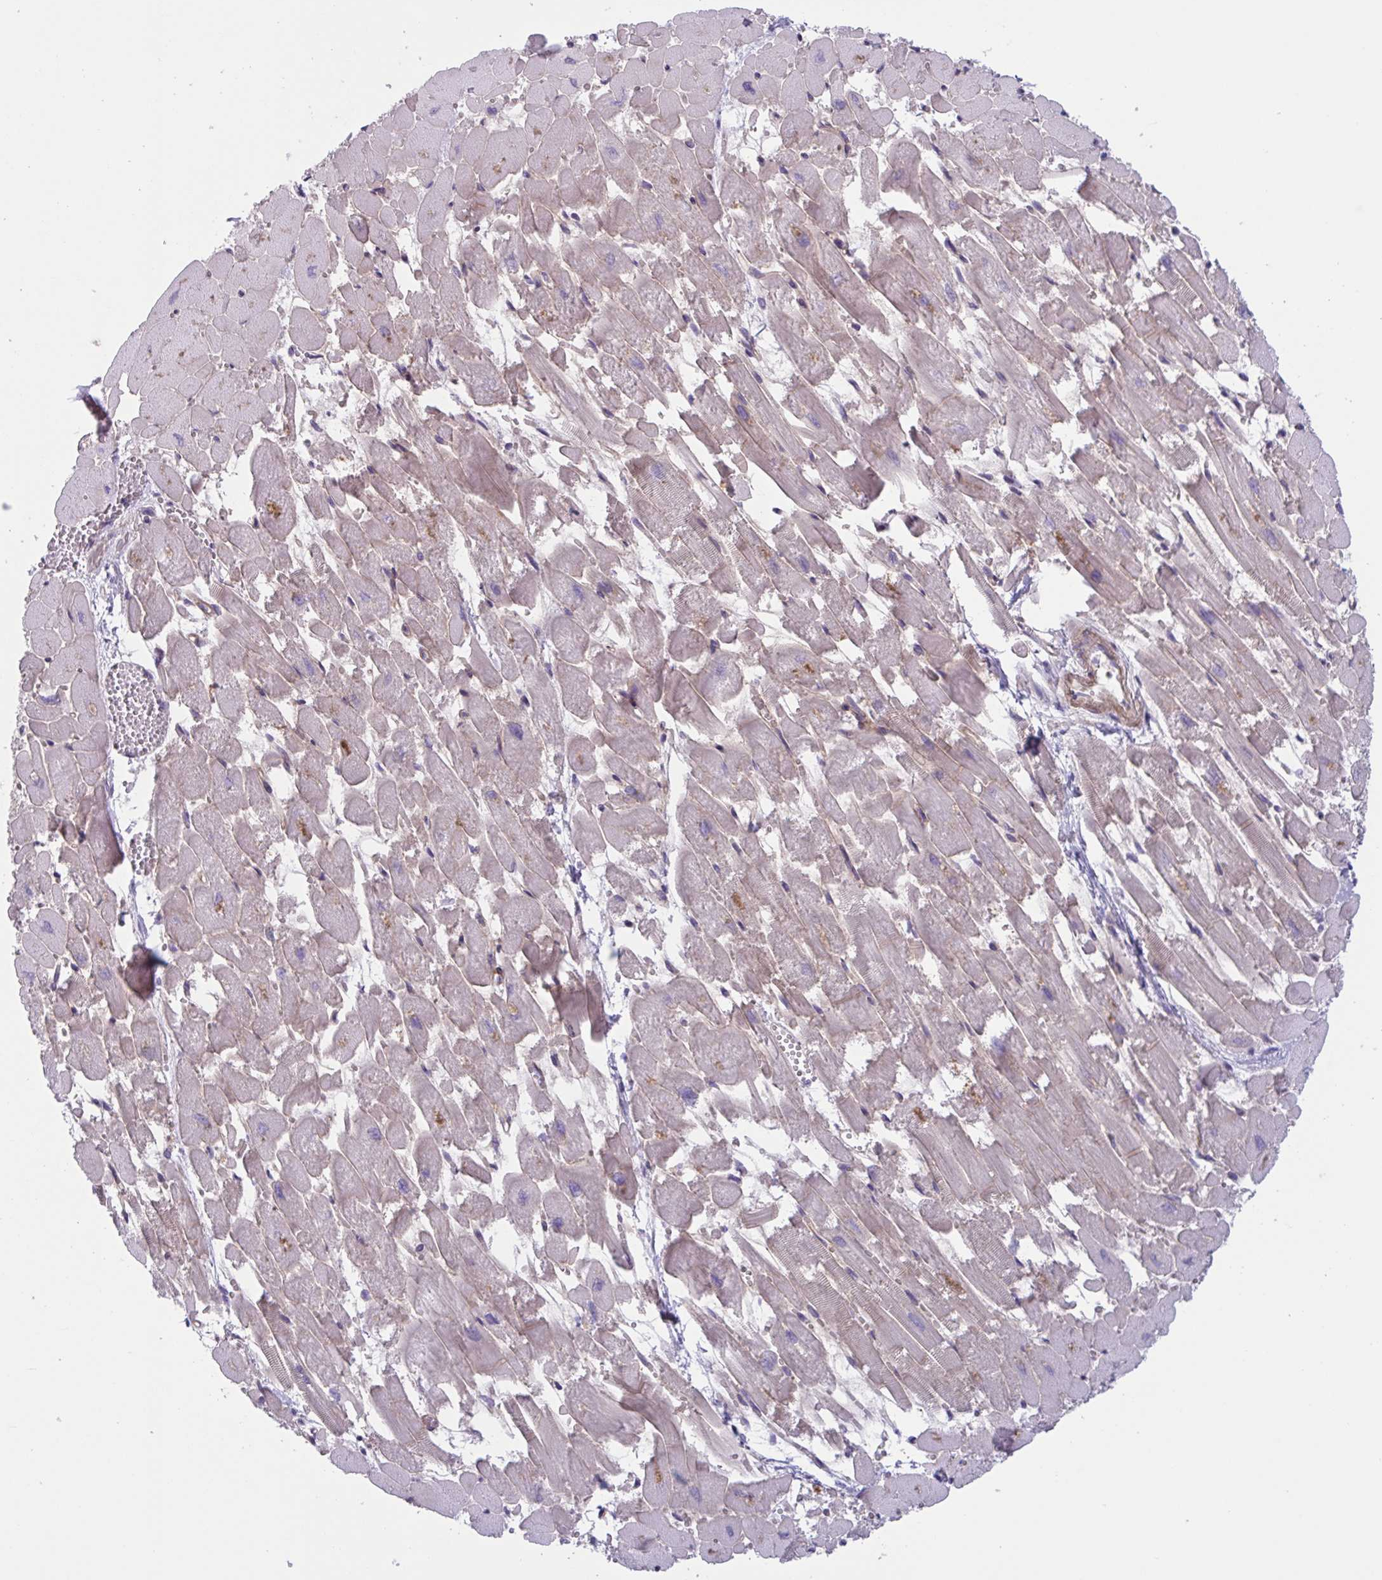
{"staining": {"intensity": "moderate", "quantity": "<25%", "location": "cytoplasmic/membranous"}, "tissue": "heart muscle", "cell_type": "Cardiomyocytes", "image_type": "normal", "snomed": [{"axis": "morphology", "description": "Normal tissue, NOS"}, {"axis": "topography", "description": "Heart"}], "caption": "Immunohistochemistry histopathology image of benign human heart muscle stained for a protein (brown), which shows low levels of moderate cytoplasmic/membranous expression in approximately <25% of cardiomyocytes.", "gene": "TTC7B", "patient": {"sex": "female", "age": 52}}